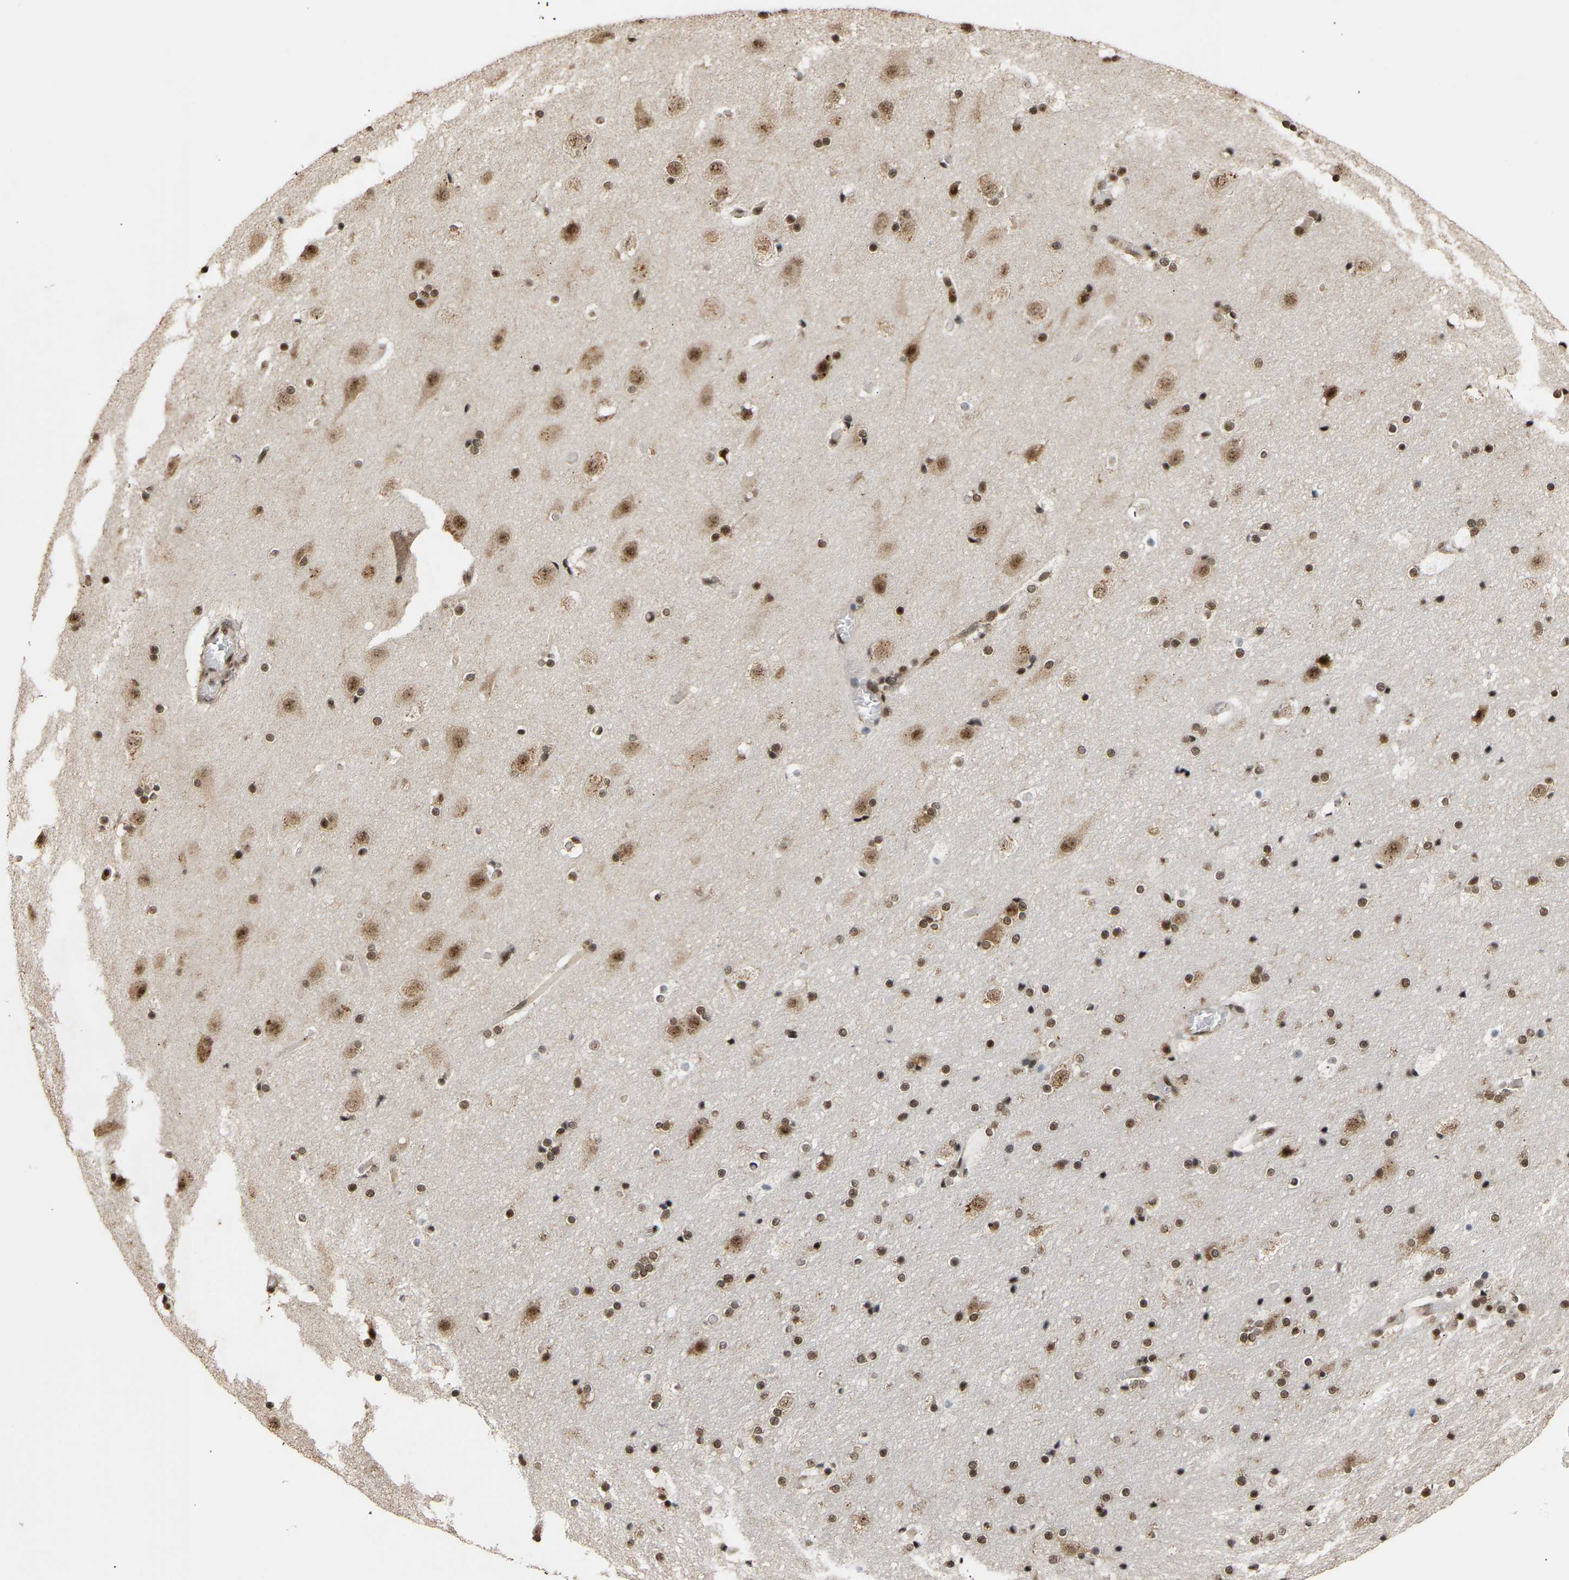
{"staining": {"intensity": "moderate", "quantity": ">75%", "location": "cytoplasmic/membranous,nuclear"}, "tissue": "cerebral cortex", "cell_type": "Endothelial cells", "image_type": "normal", "snomed": [{"axis": "morphology", "description": "Normal tissue, NOS"}, {"axis": "topography", "description": "Cerebral cortex"}], "caption": "An immunohistochemistry (IHC) image of normal tissue is shown. Protein staining in brown highlights moderate cytoplasmic/membranous,nuclear positivity in cerebral cortex within endothelial cells. Nuclei are stained in blue.", "gene": "ALYREF", "patient": {"sex": "male", "age": 57}}